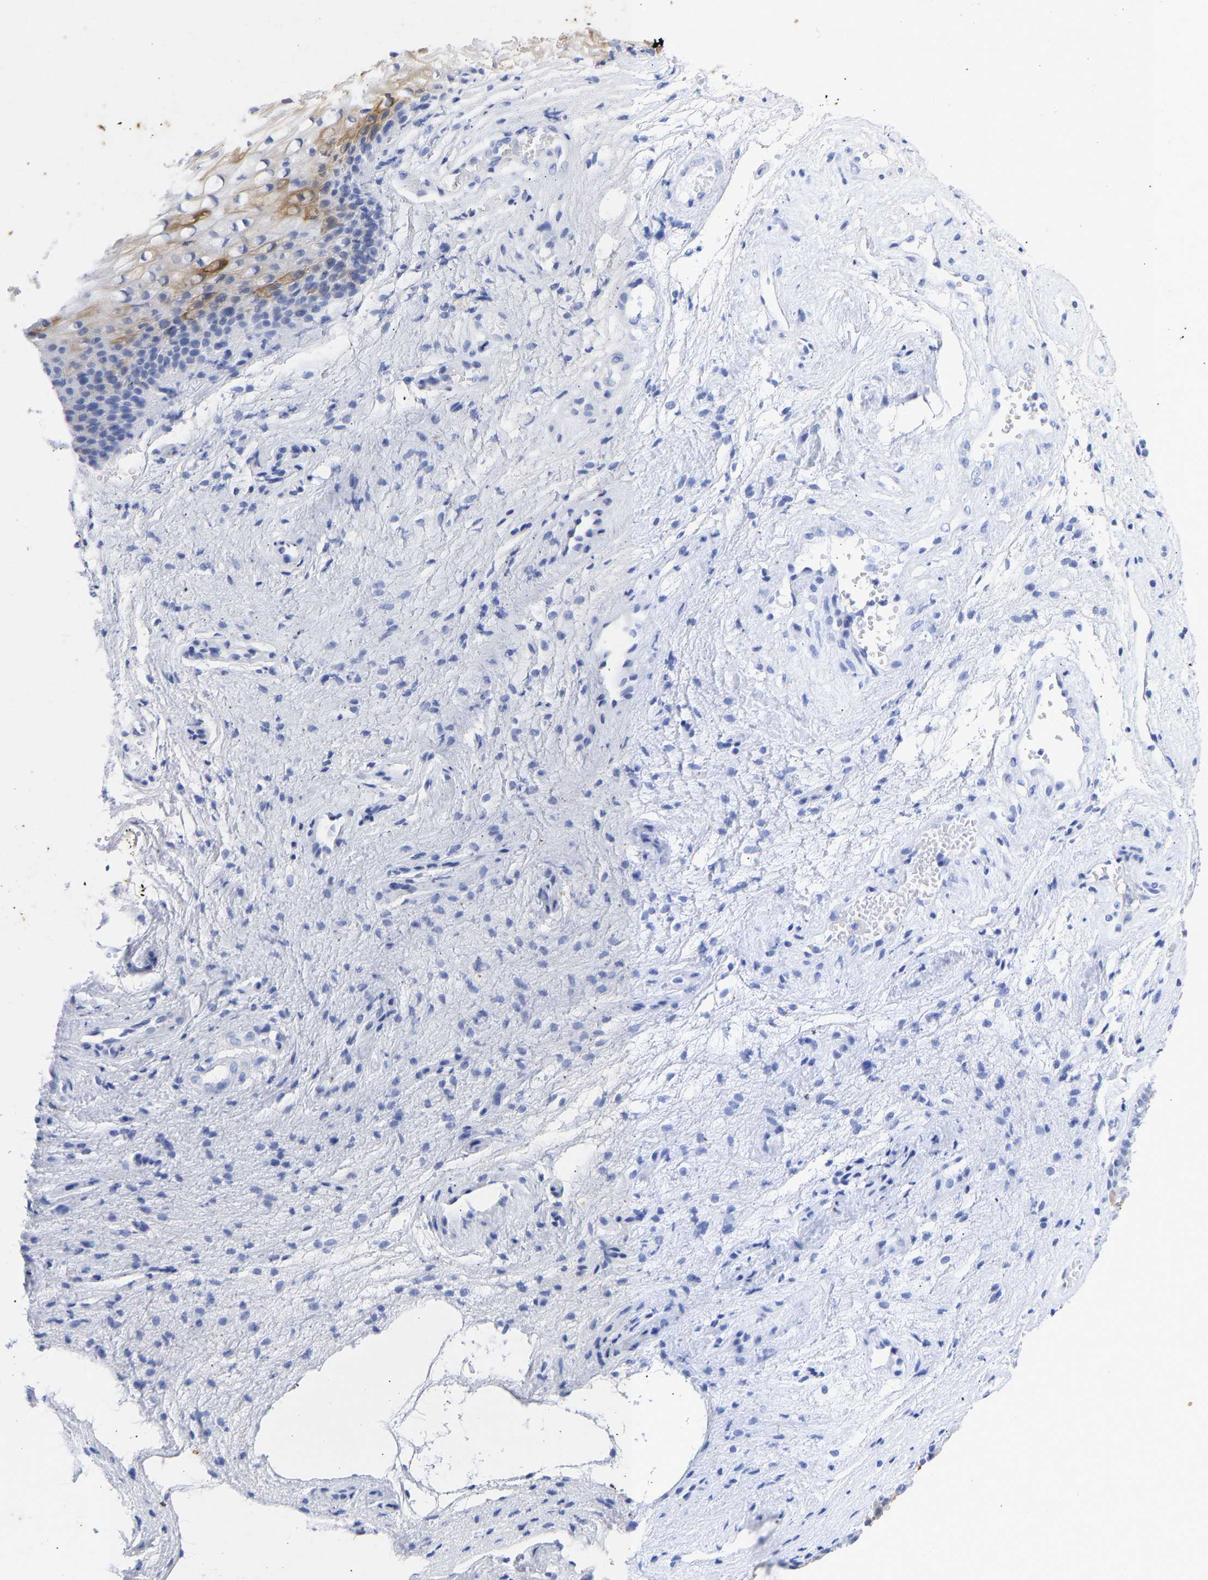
{"staining": {"intensity": "strong", "quantity": "25%-75%", "location": "cytoplasmic/membranous"}, "tissue": "vagina", "cell_type": "Squamous epithelial cells", "image_type": "normal", "snomed": [{"axis": "morphology", "description": "Normal tissue, NOS"}, {"axis": "topography", "description": "Vagina"}], "caption": "Protein staining of normal vagina shows strong cytoplasmic/membranous positivity in about 25%-75% of squamous epithelial cells. The protein of interest is shown in brown color, while the nuclei are stained blue.", "gene": "KRT1", "patient": {"sex": "female", "age": 34}}